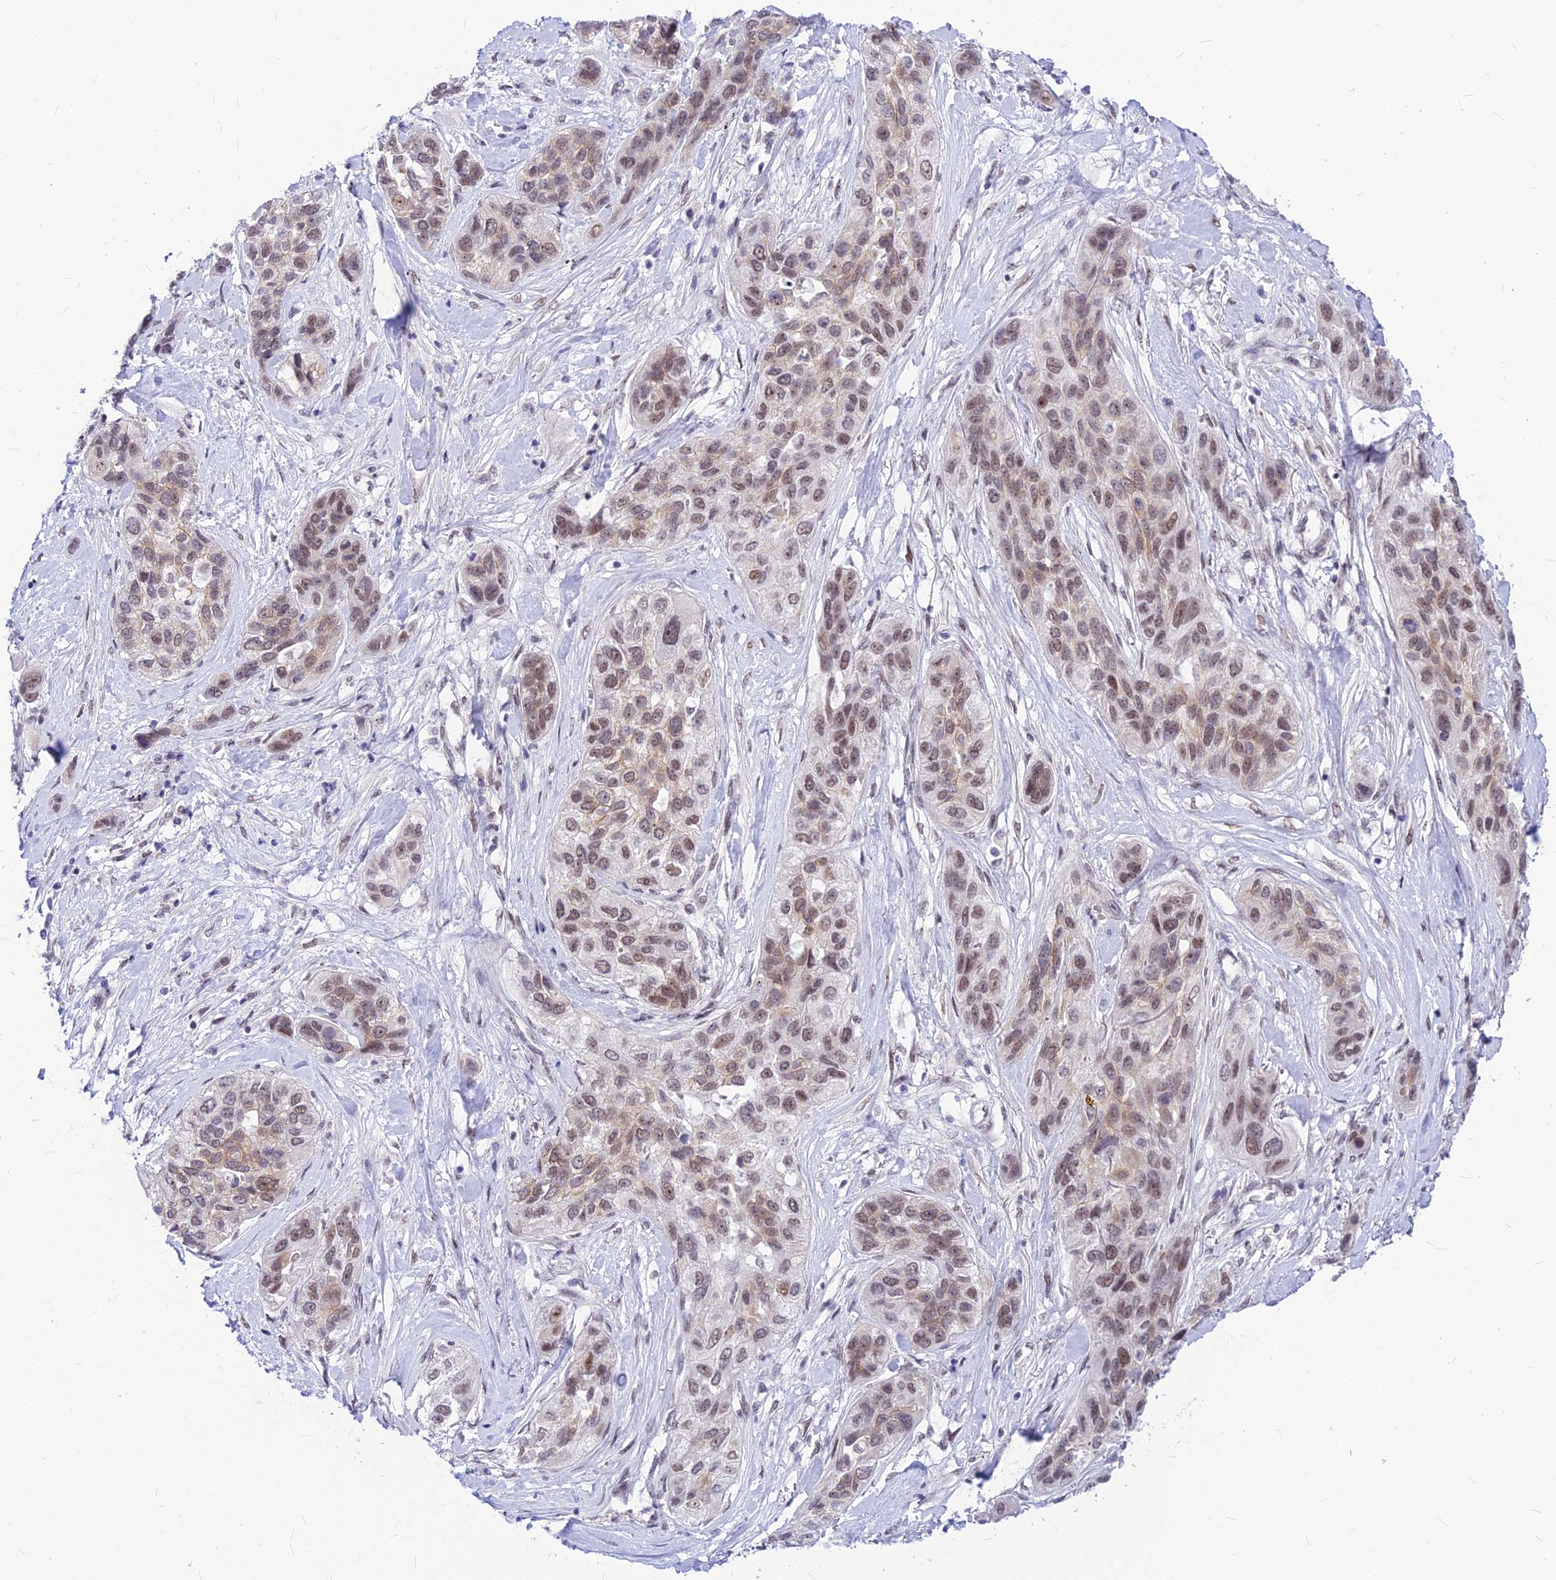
{"staining": {"intensity": "moderate", "quantity": ">75%", "location": "nuclear"}, "tissue": "lung cancer", "cell_type": "Tumor cells", "image_type": "cancer", "snomed": [{"axis": "morphology", "description": "Squamous cell carcinoma, NOS"}, {"axis": "topography", "description": "Lung"}], "caption": "A medium amount of moderate nuclear positivity is present in approximately >75% of tumor cells in squamous cell carcinoma (lung) tissue.", "gene": "KCTD13", "patient": {"sex": "female", "age": 70}}